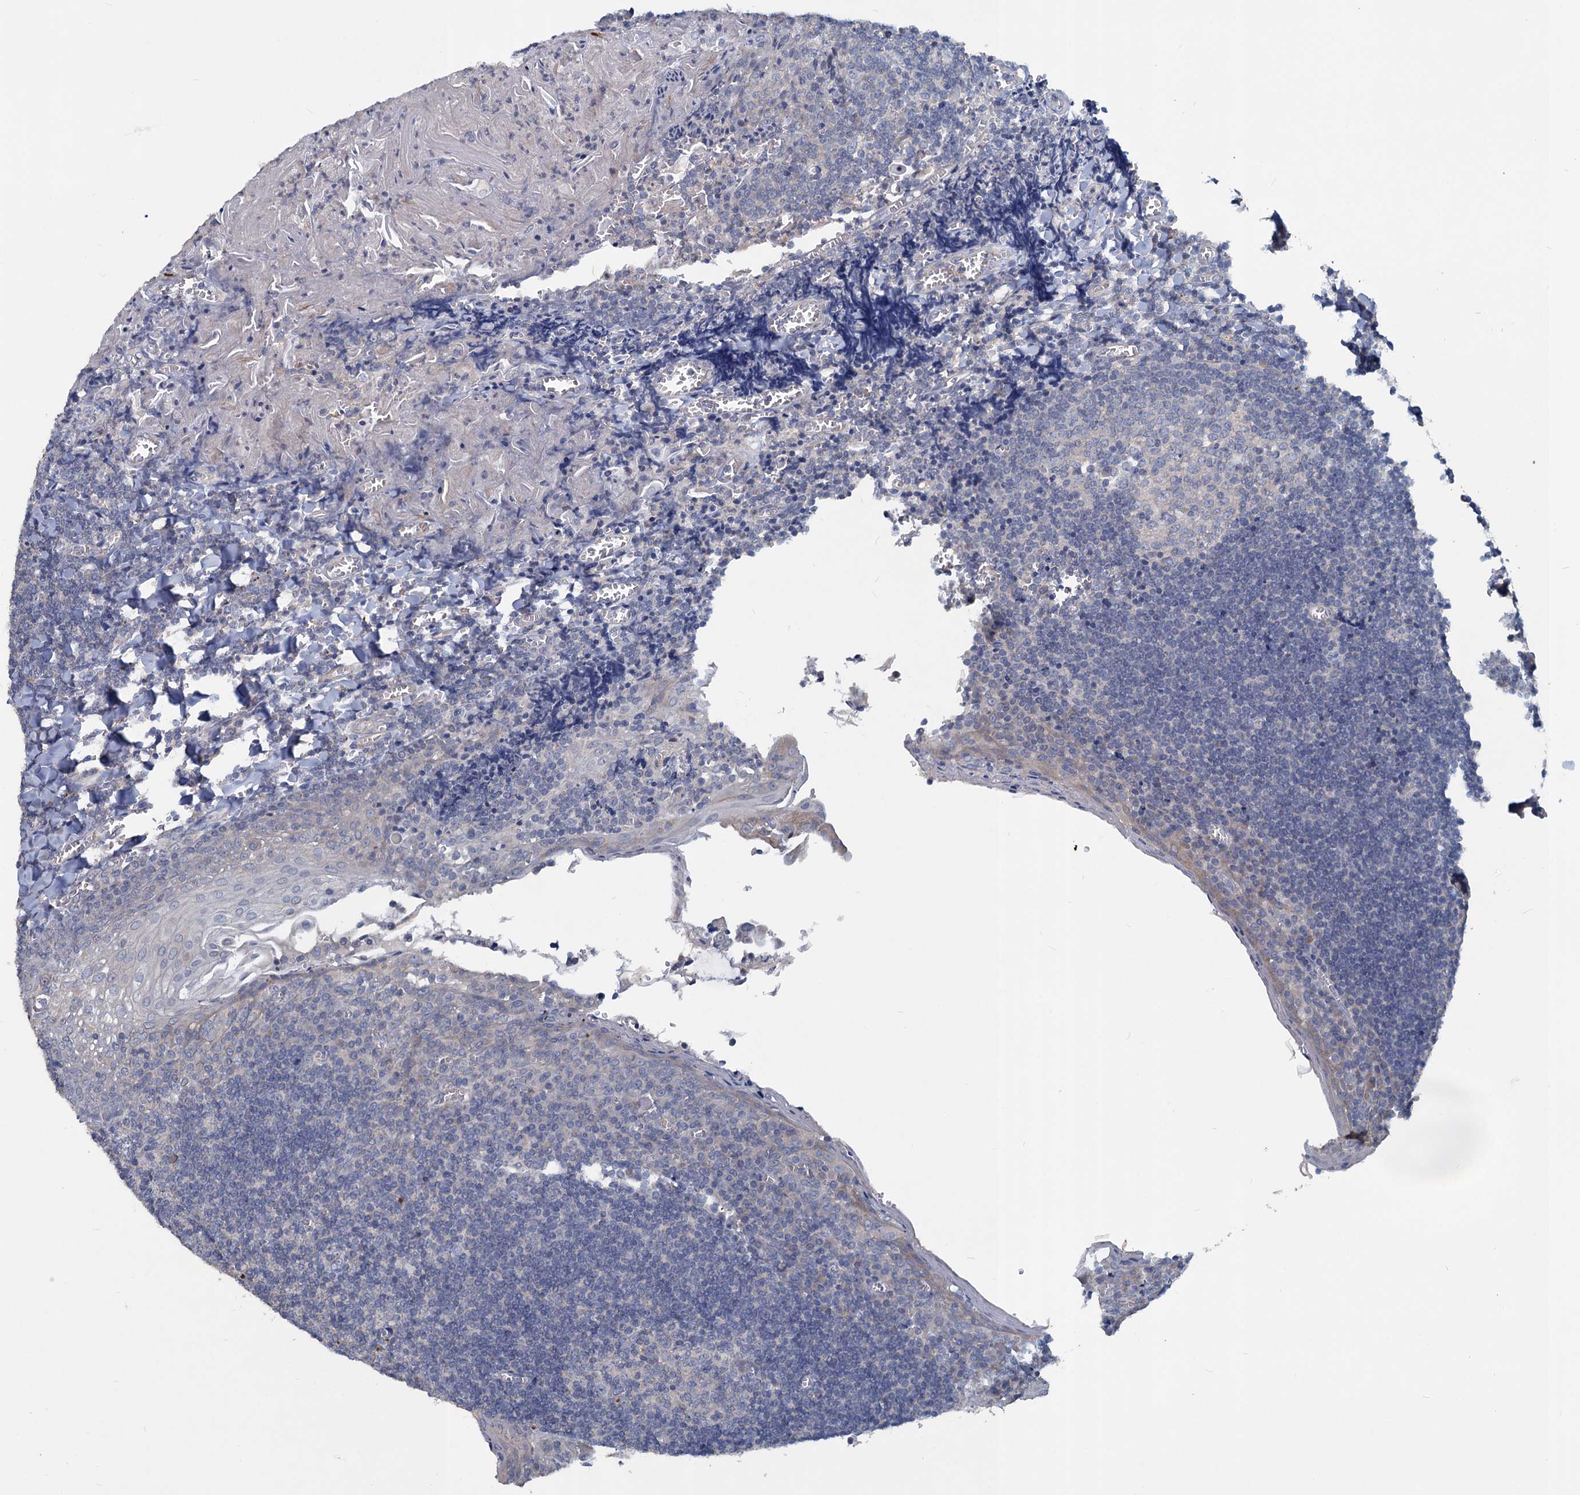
{"staining": {"intensity": "negative", "quantity": "none", "location": "none"}, "tissue": "tonsil", "cell_type": "Germinal center cells", "image_type": "normal", "snomed": [{"axis": "morphology", "description": "Normal tissue, NOS"}, {"axis": "topography", "description": "Tonsil"}], "caption": "The image reveals no significant positivity in germinal center cells of tonsil. (DAB immunohistochemistry (IHC), high magnification).", "gene": "SLC2A7", "patient": {"sex": "male", "age": 27}}